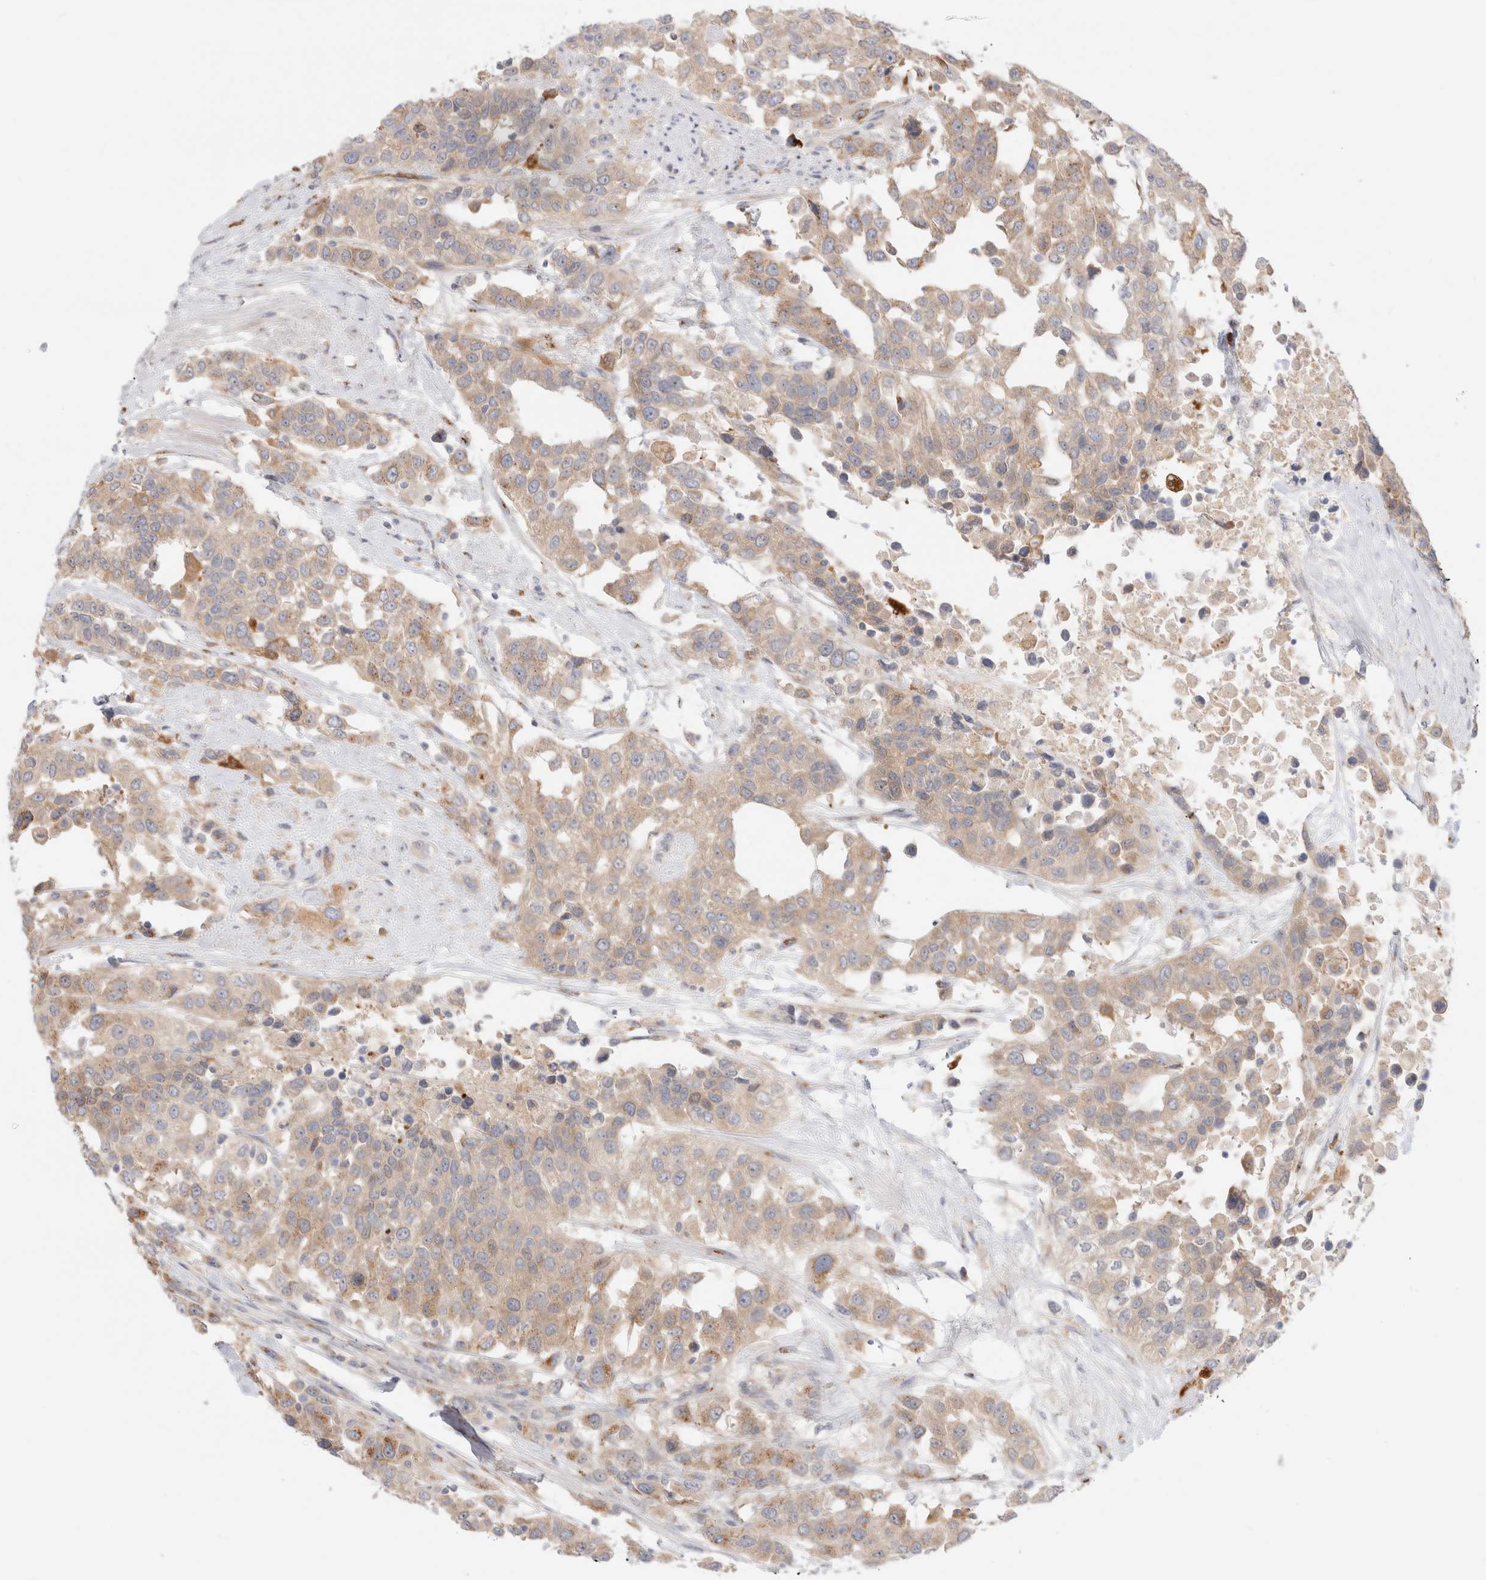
{"staining": {"intensity": "weak", "quantity": ">75%", "location": "cytoplasmic/membranous"}, "tissue": "urothelial cancer", "cell_type": "Tumor cells", "image_type": "cancer", "snomed": [{"axis": "morphology", "description": "Urothelial carcinoma, High grade"}, {"axis": "topography", "description": "Urinary bladder"}], "caption": "Tumor cells reveal weak cytoplasmic/membranous expression in about >75% of cells in urothelial carcinoma (high-grade).", "gene": "EFCAB13", "patient": {"sex": "female", "age": 80}}